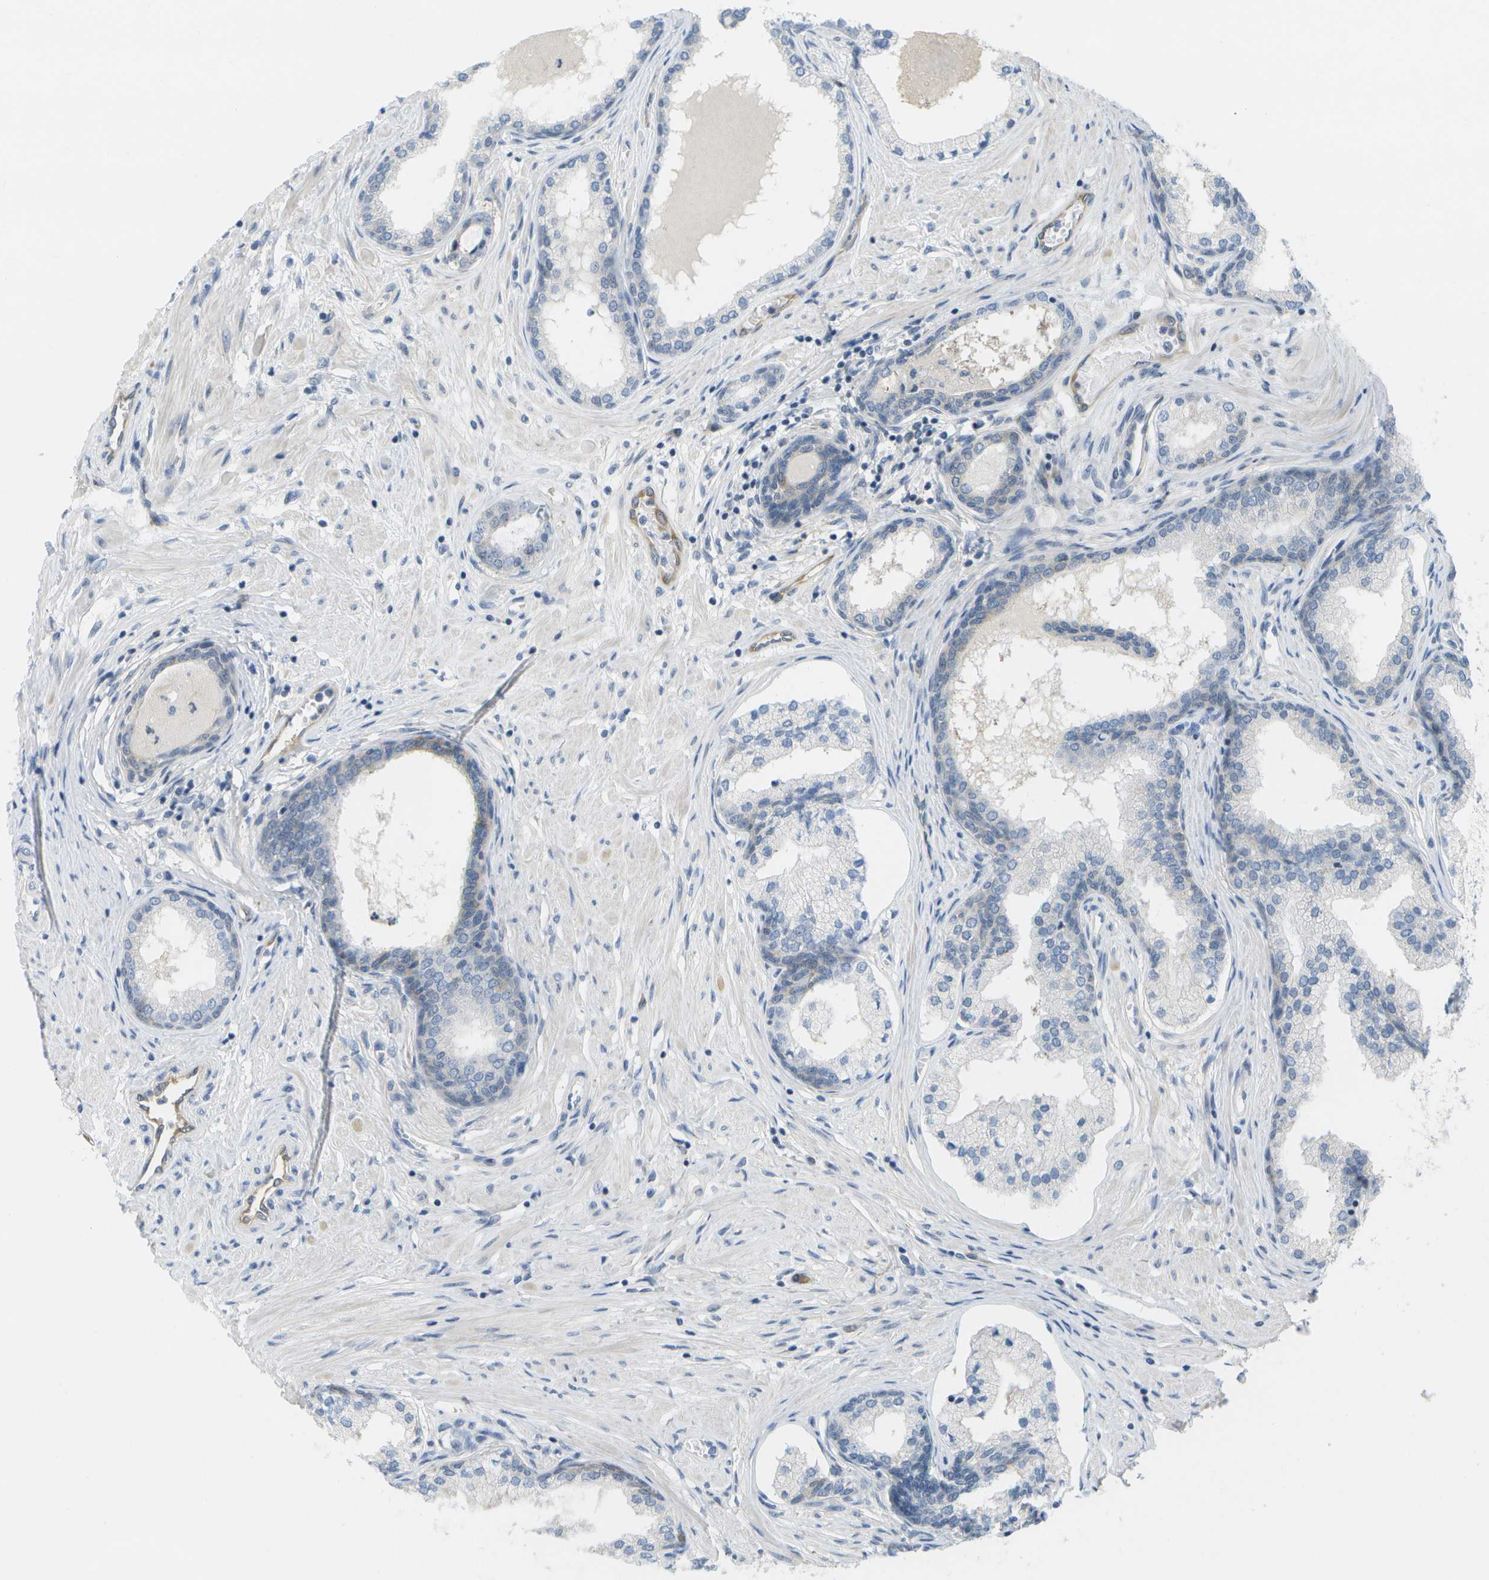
{"staining": {"intensity": "negative", "quantity": "none", "location": "none"}, "tissue": "prostate cancer", "cell_type": "Tumor cells", "image_type": "cancer", "snomed": [{"axis": "morphology", "description": "Adenocarcinoma, Low grade"}, {"axis": "topography", "description": "Prostate"}], "caption": "Immunohistochemical staining of prostate cancer displays no significant staining in tumor cells. Brightfield microscopy of immunohistochemistry (IHC) stained with DAB (brown) and hematoxylin (blue), captured at high magnification.", "gene": "MARCHF8", "patient": {"sex": "male", "age": 63}}